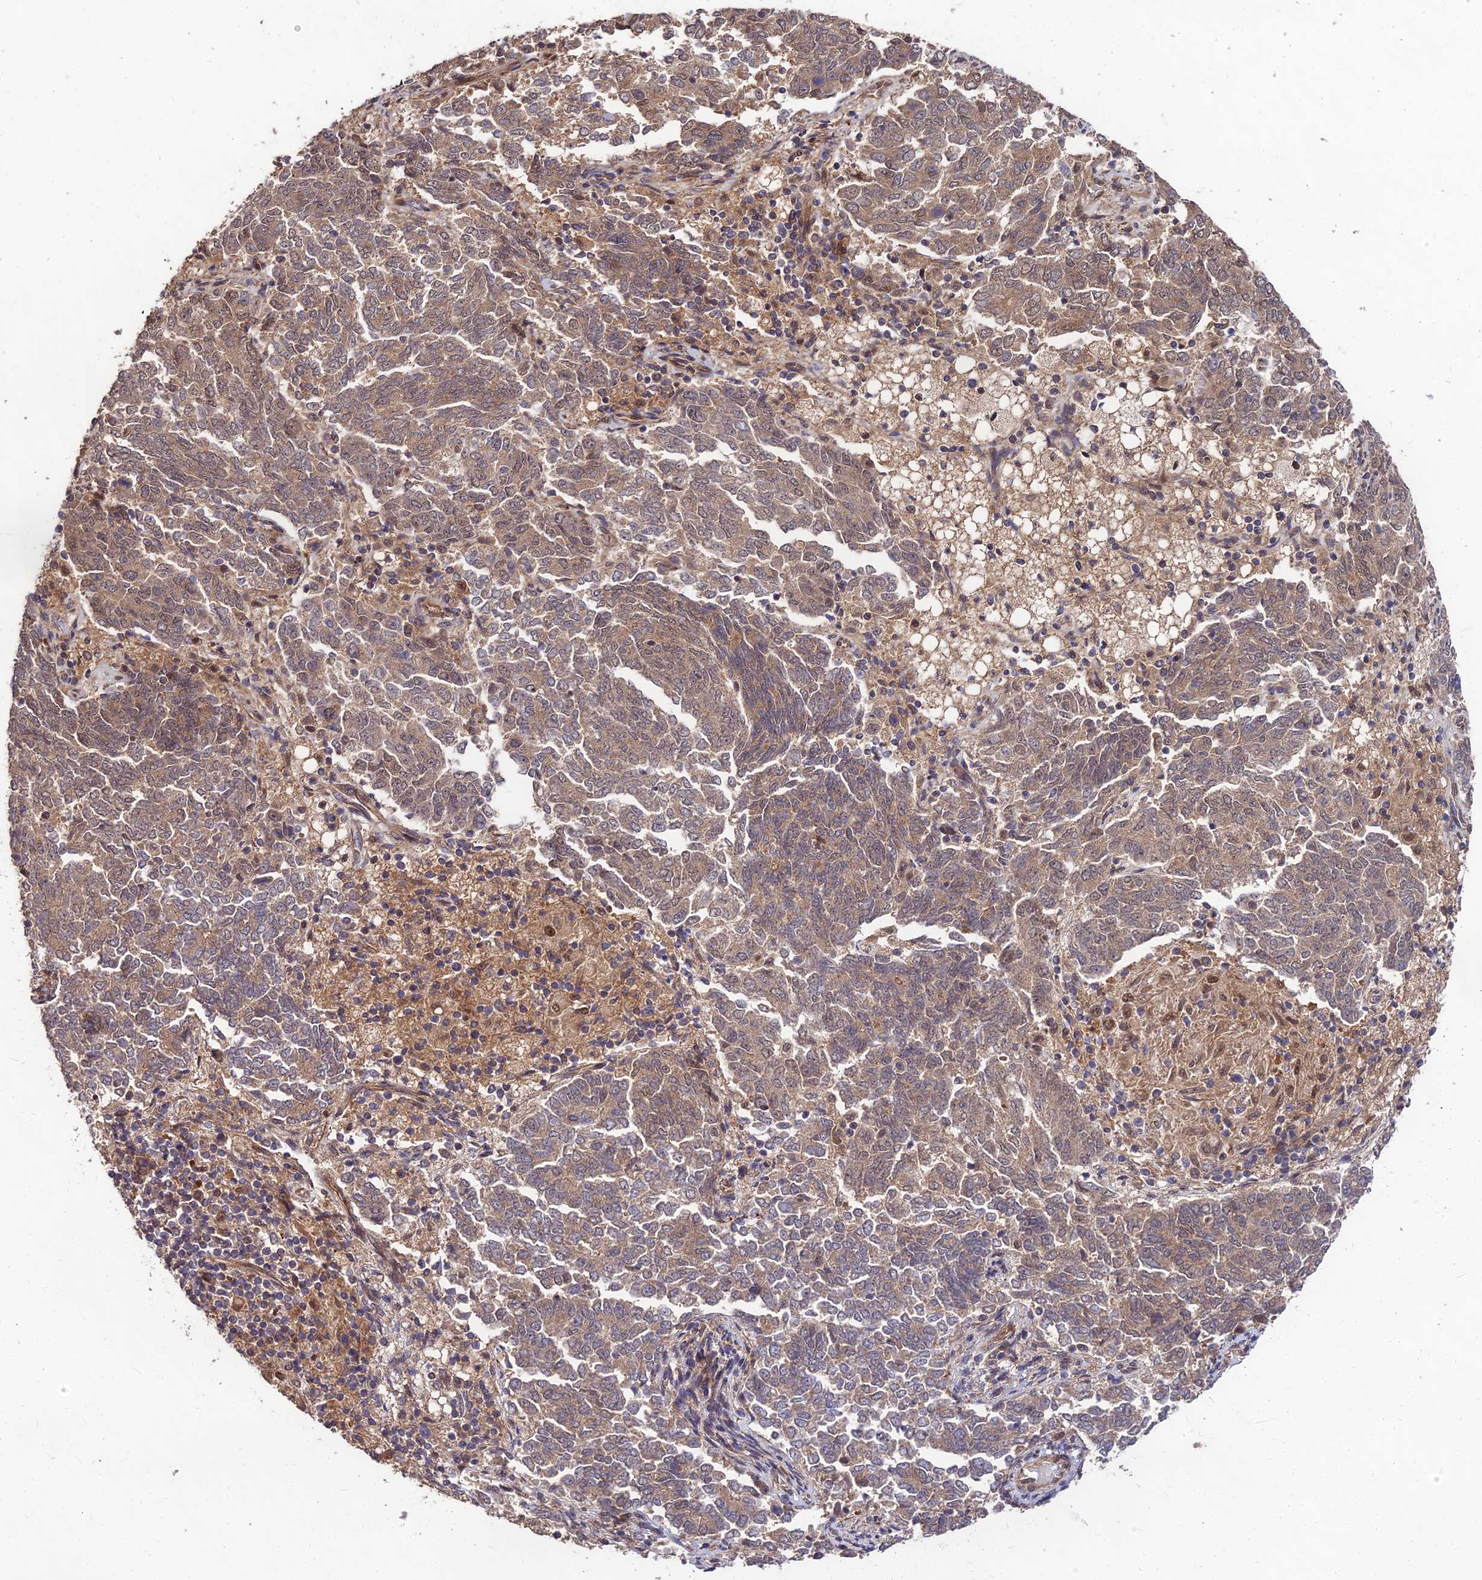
{"staining": {"intensity": "weak", "quantity": ">75%", "location": "cytoplasmic/membranous,nuclear"}, "tissue": "endometrial cancer", "cell_type": "Tumor cells", "image_type": "cancer", "snomed": [{"axis": "morphology", "description": "Adenocarcinoma, NOS"}, {"axis": "topography", "description": "Endometrium"}], "caption": "Immunohistochemistry (IHC) micrograph of neoplastic tissue: human adenocarcinoma (endometrial) stained using immunohistochemistry reveals low levels of weak protein expression localized specifically in the cytoplasmic/membranous and nuclear of tumor cells, appearing as a cytoplasmic/membranous and nuclear brown color.", "gene": "MKKS", "patient": {"sex": "female", "age": 80}}